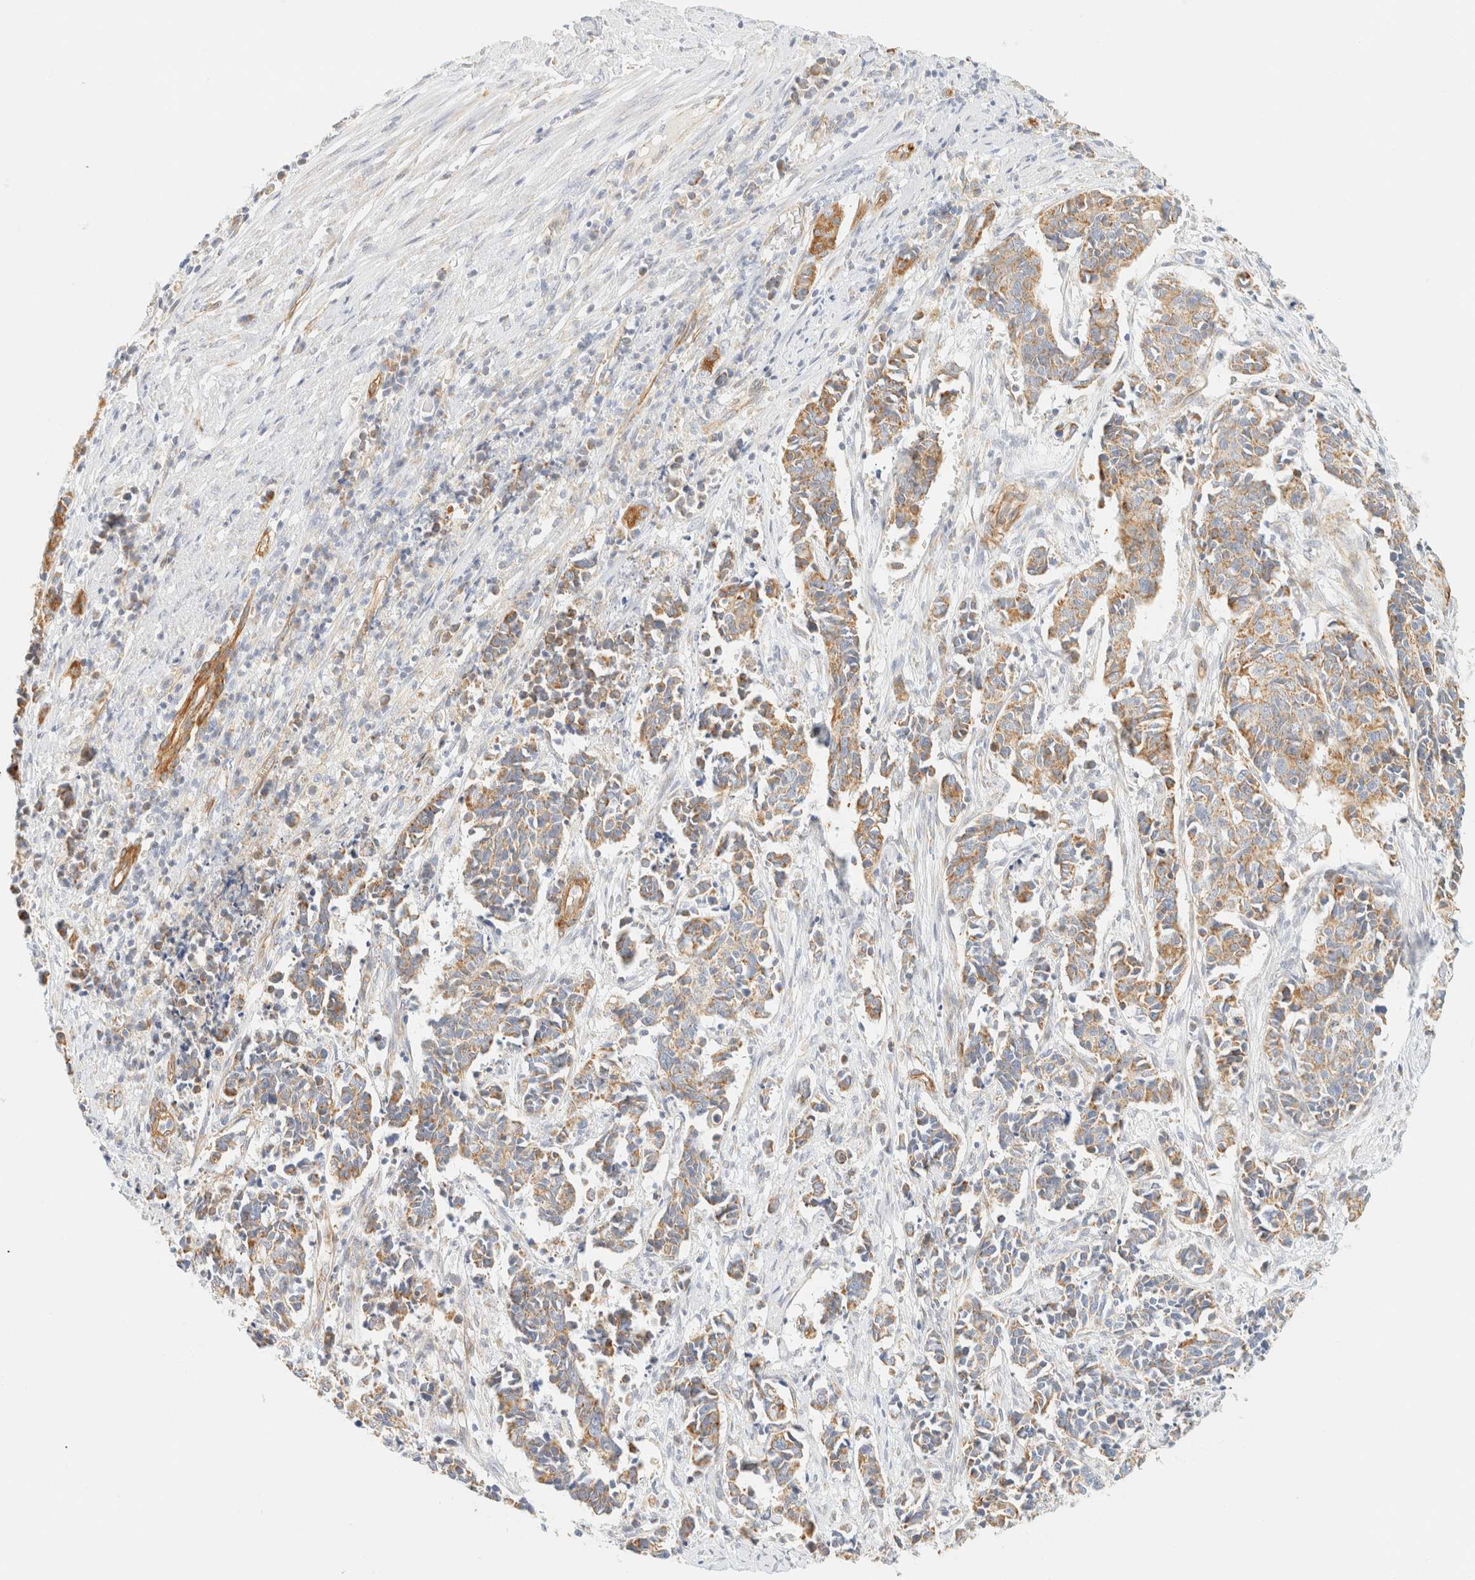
{"staining": {"intensity": "moderate", "quantity": ">75%", "location": "cytoplasmic/membranous"}, "tissue": "cervical cancer", "cell_type": "Tumor cells", "image_type": "cancer", "snomed": [{"axis": "morphology", "description": "Normal tissue, NOS"}, {"axis": "morphology", "description": "Squamous cell carcinoma, NOS"}, {"axis": "topography", "description": "Cervix"}], "caption": "Protein expression by IHC reveals moderate cytoplasmic/membranous positivity in about >75% of tumor cells in cervical squamous cell carcinoma. (DAB (3,3'-diaminobenzidine) IHC, brown staining for protein, blue staining for nuclei).", "gene": "MRM3", "patient": {"sex": "female", "age": 35}}